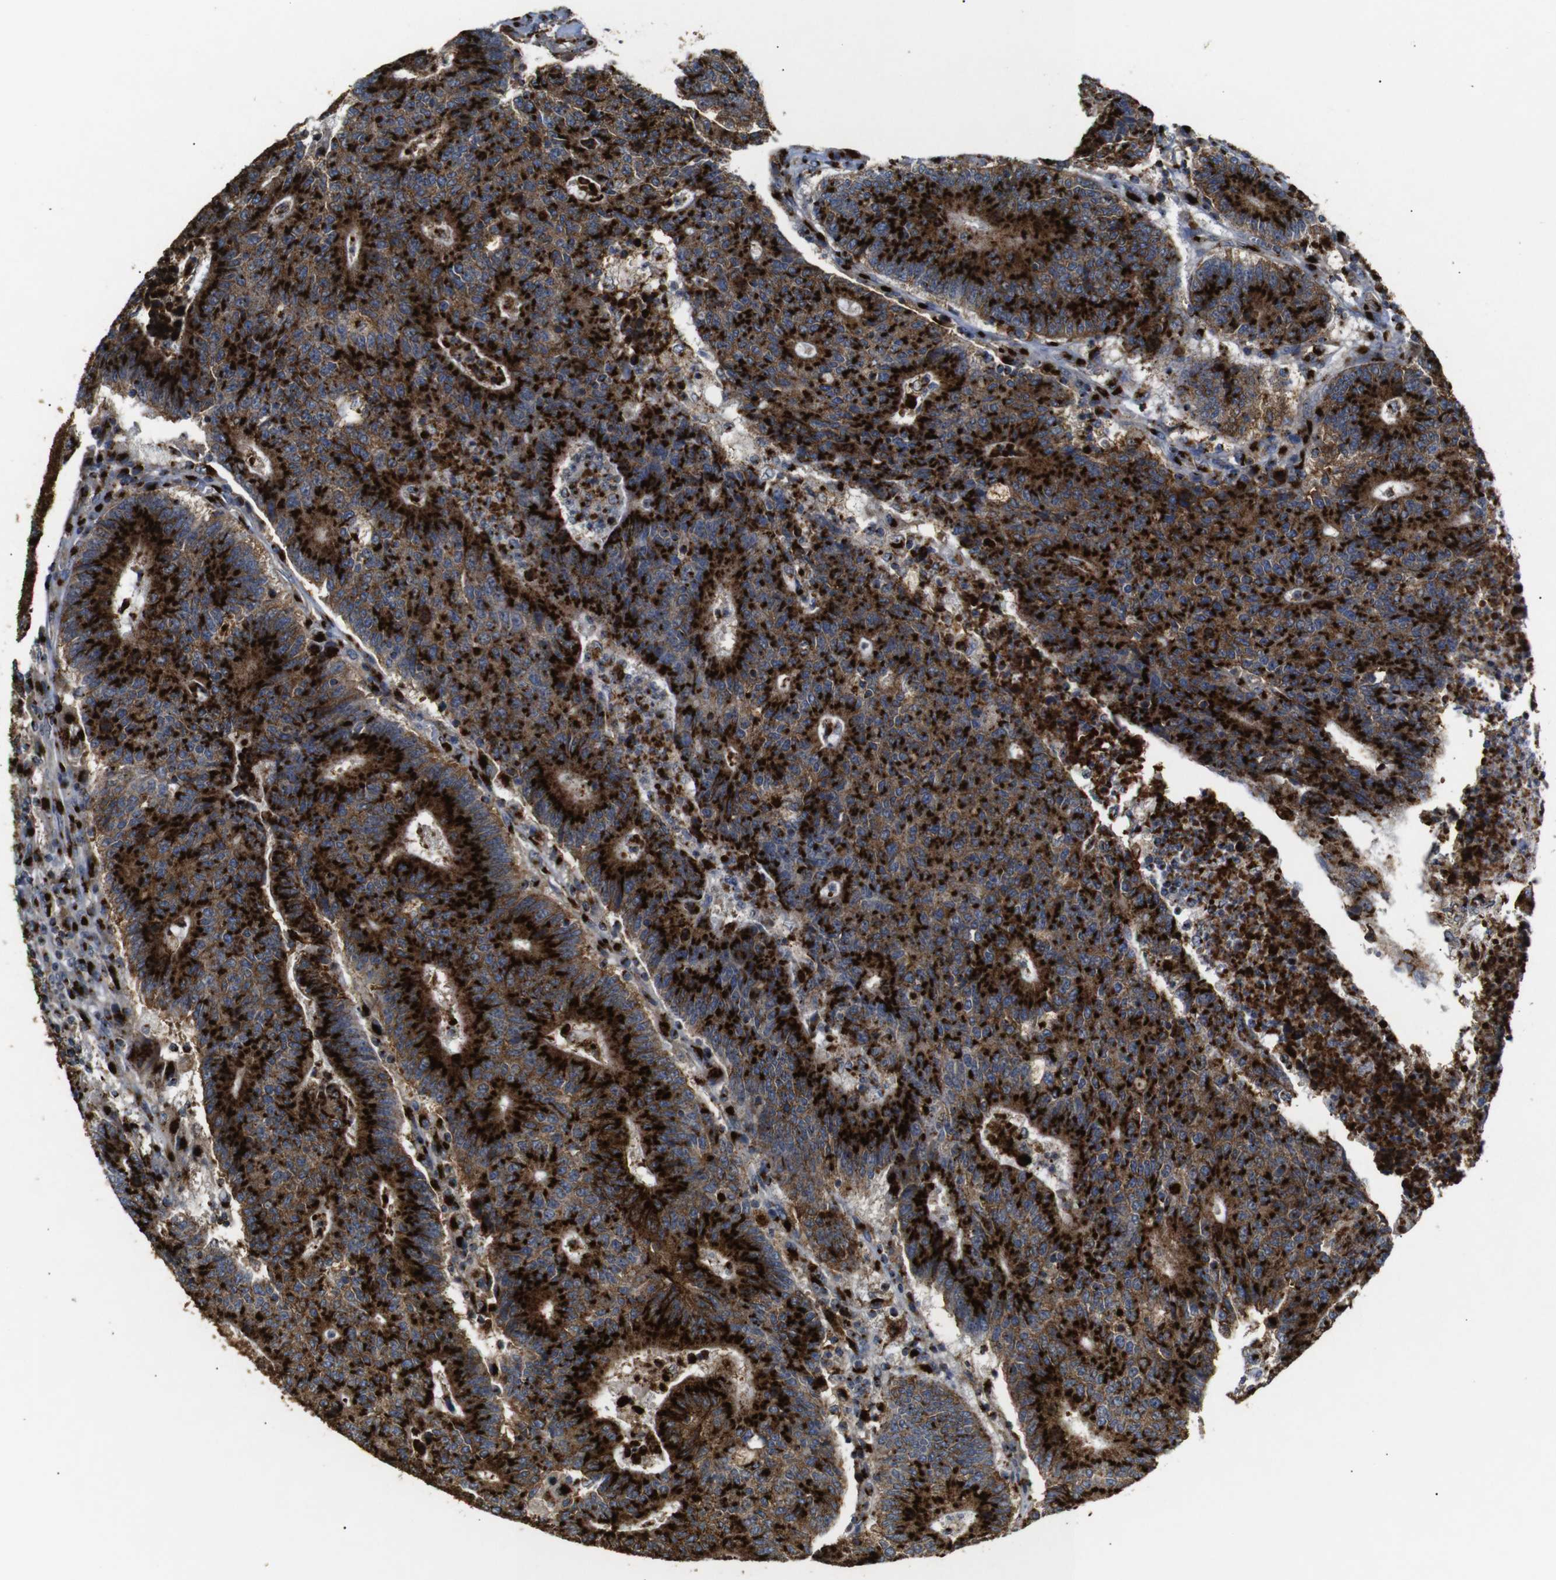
{"staining": {"intensity": "strong", "quantity": ">75%", "location": "cytoplasmic/membranous"}, "tissue": "colorectal cancer", "cell_type": "Tumor cells", "image_type": "cancer", "snomed": [{"axis": "morphology", "description": "Normal tissue, NOS"}, {"axis": "morphology", "description": "Adenocarcinoma, NOS"}, {"axis": "topography", "description": "Colon"}], "caption": "Strong cytoplasmic/membranous staining is present in about >75% of tumor cells in colorectal adenocarcinoma.", "gene": "TGOLN2", "patient": {"sex": "female", "age": 75}}